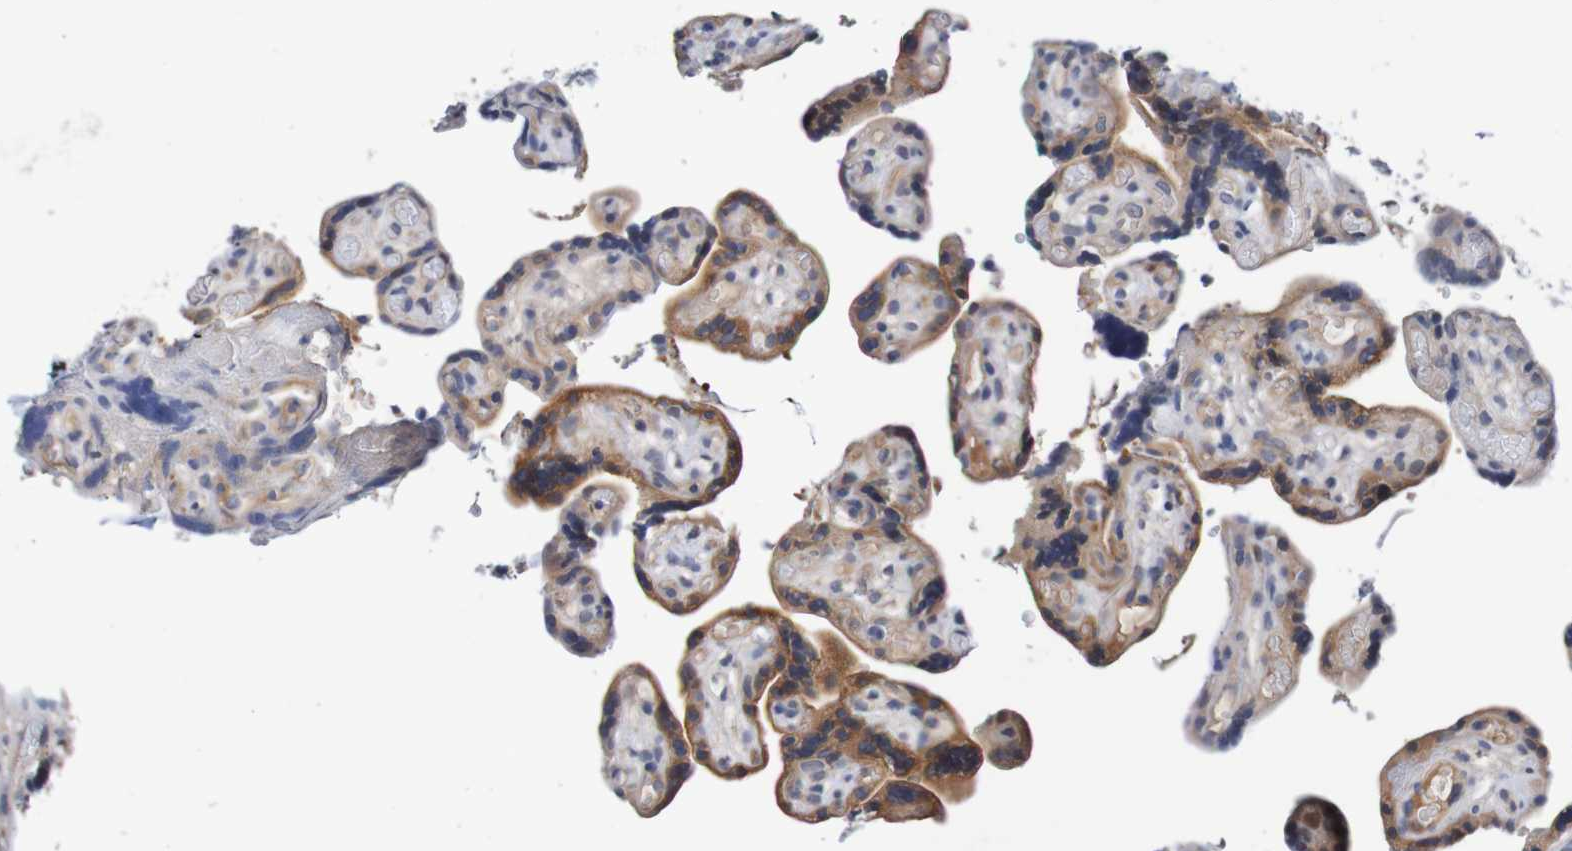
{"staining": {"intensity": "moderate", "quantity": ">75%", "location": "cytoplasmic/membranous"}, "tissue": "placenta", "cell_type": "Decidual cells", "image_type": "normal", "snomed": [{"axis": "morphology", "description": "Normal tissue, NOS"}, {"axis": "topography", "description": "Placenta"}], "caption": "Protein staining demonstrates moderate cytoplasmic/membranous expression in approximately >75% of decidual cells in benign placenta. Immunohistochemistry (ihc) stains the protein of interest in brown and the nuclei are stained blue.", "gene": "CPED1", "patient": {"sex": "female", "age": 30}}